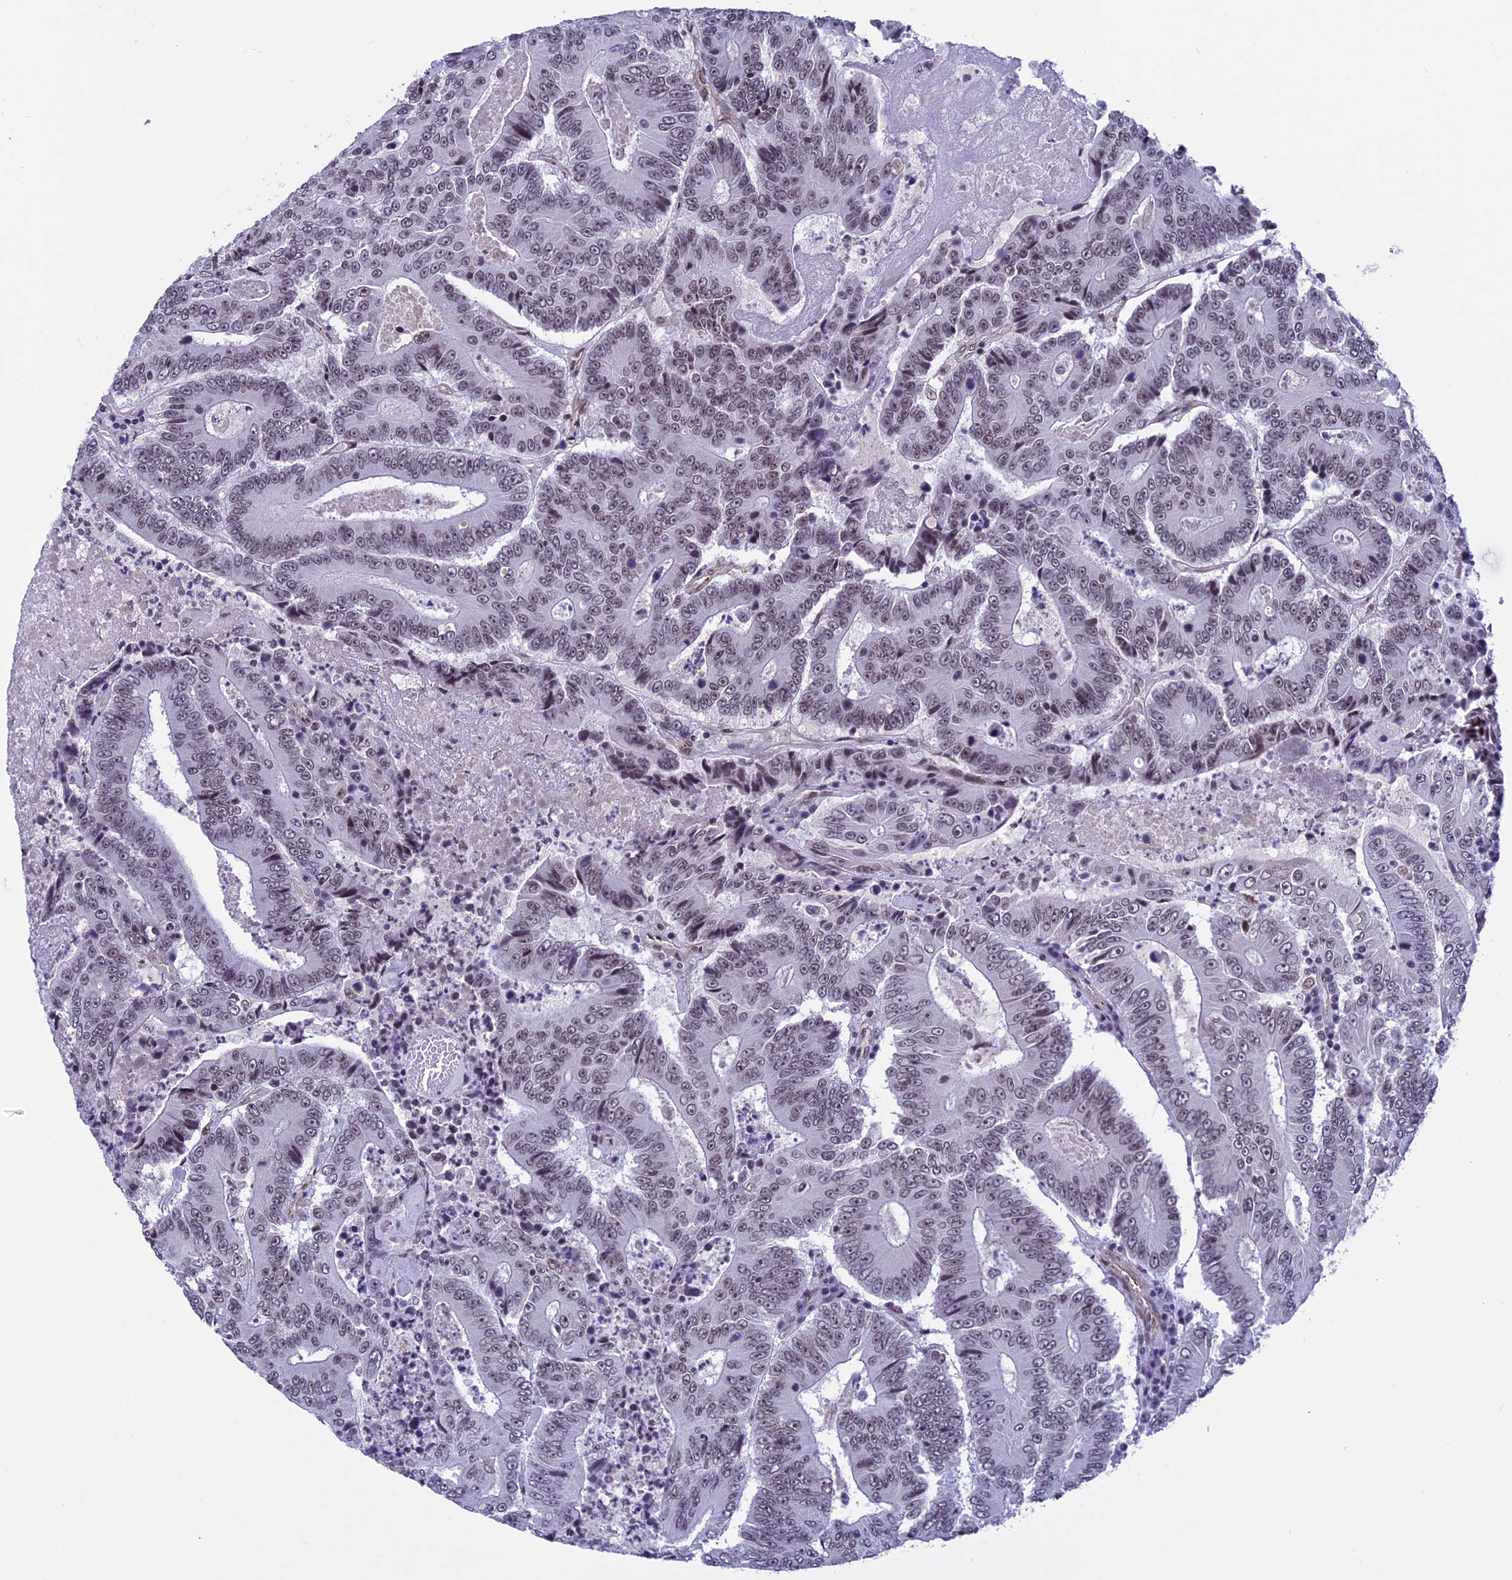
{"staining": {"intensity": "moderate", "quantity": "25%-75%", "location": "nuclear"}, "tissue": "colorectal cancer", "cell_type": "Tumor cells", "image_type": "cancer", "snomed": [{"axis": "morphology", "description": "Adenocarcinoma, NOS"}, {"axis": "topography", "description": "Colon"}], "caption": "About 25%-75% of tumor cells in human colorectal cancer reveal moderate nuclear protein expression as visualized by brown immunohistochemical staining.", "gene": "NIPBL", "patient": {"sex": "male", "age": 83}}